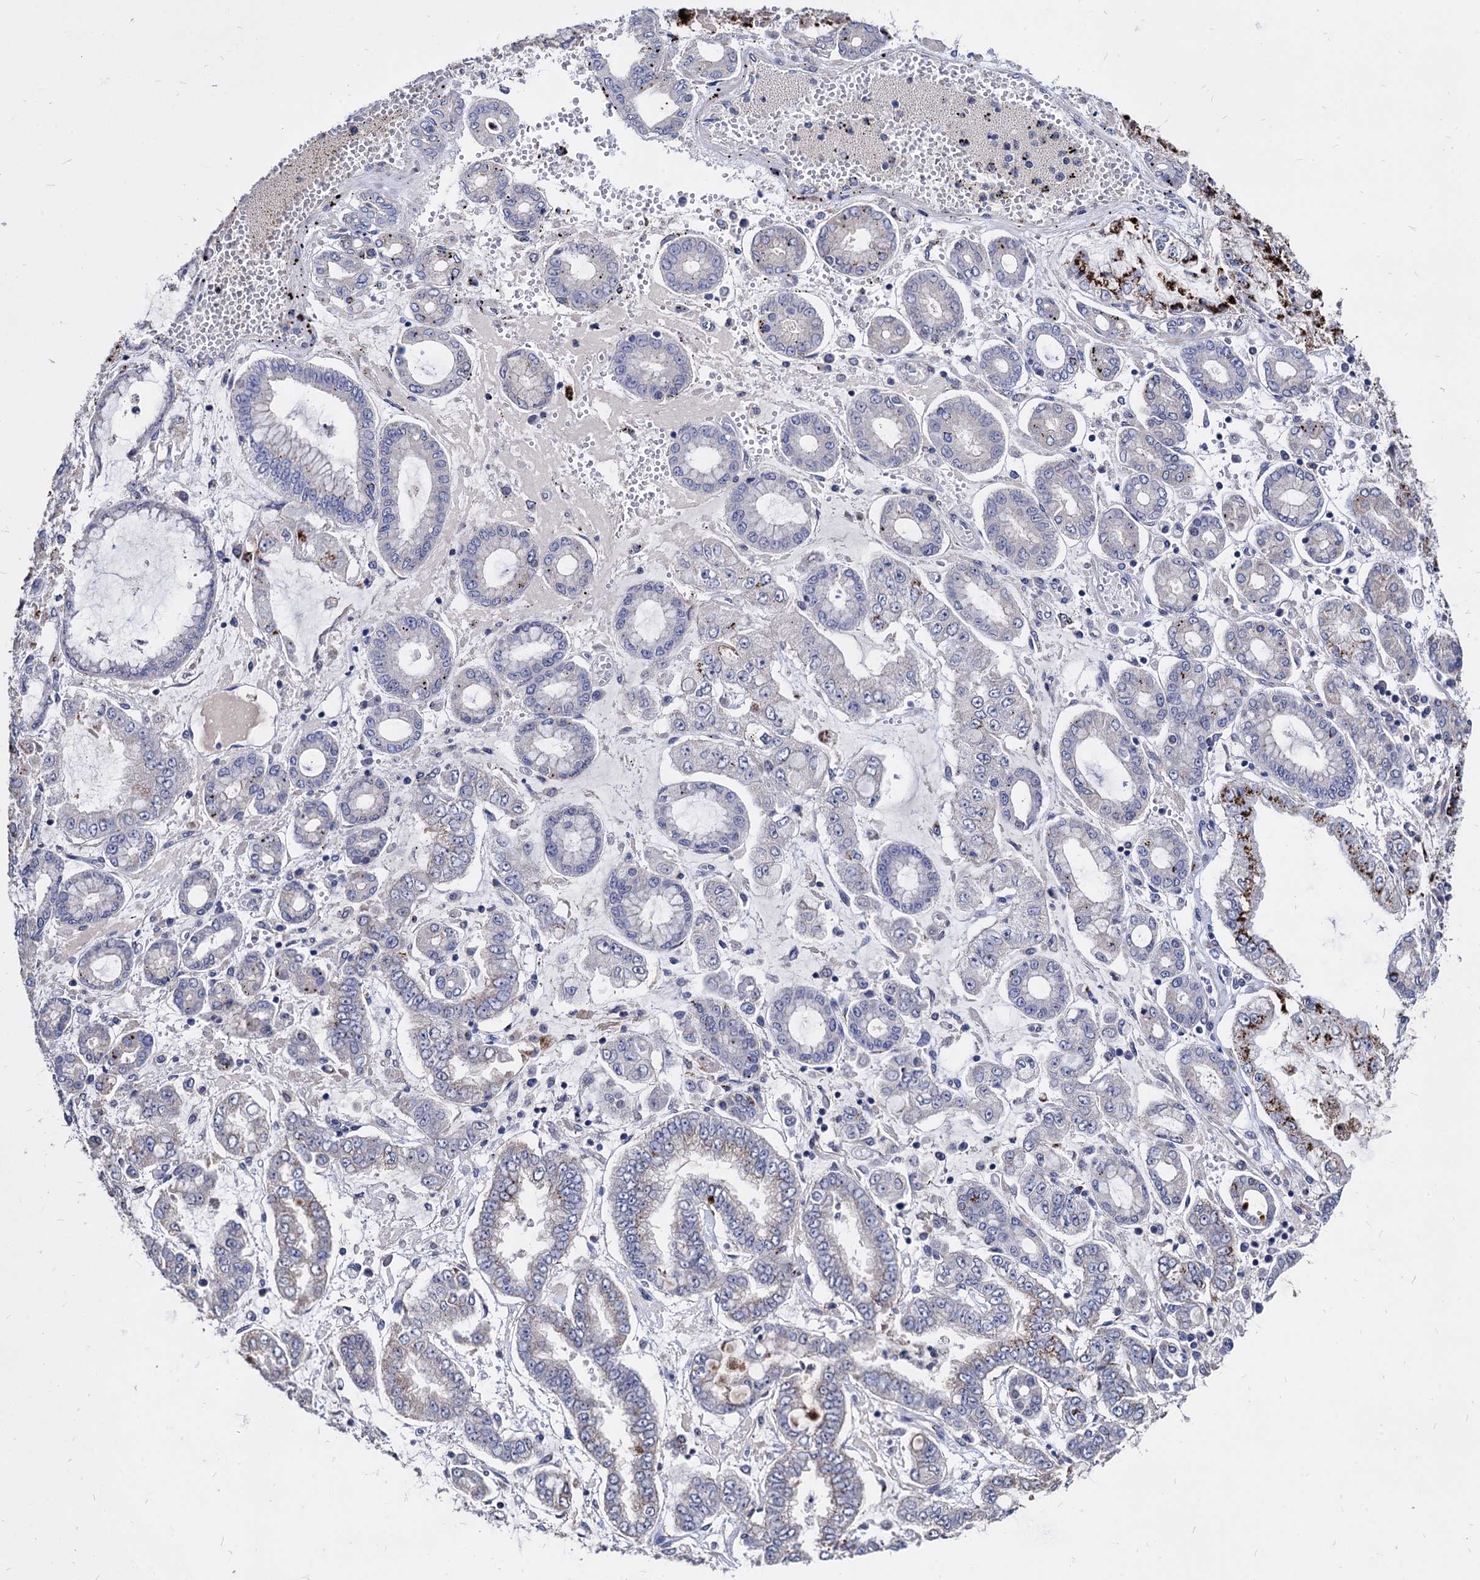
{"staining": {"intensity": "negative", "quantity": "none", "location": "none"}, "tissue": "stomach cancer", "cell_type": "Tumor cells", "image_type": "cancer", "snomed": [{"axis": "morphology", "description": "Adenocarcinoma, NOS"}, {"axis": "topography", "description": "Stomach"}], "caption": "Tumor cells show no significant expression in stomach cancer. (DAB IHC visualized using brightfield microscopy, high magnification).", "gene": "ESD", "patient": {"sex": "male", "age": 76}}